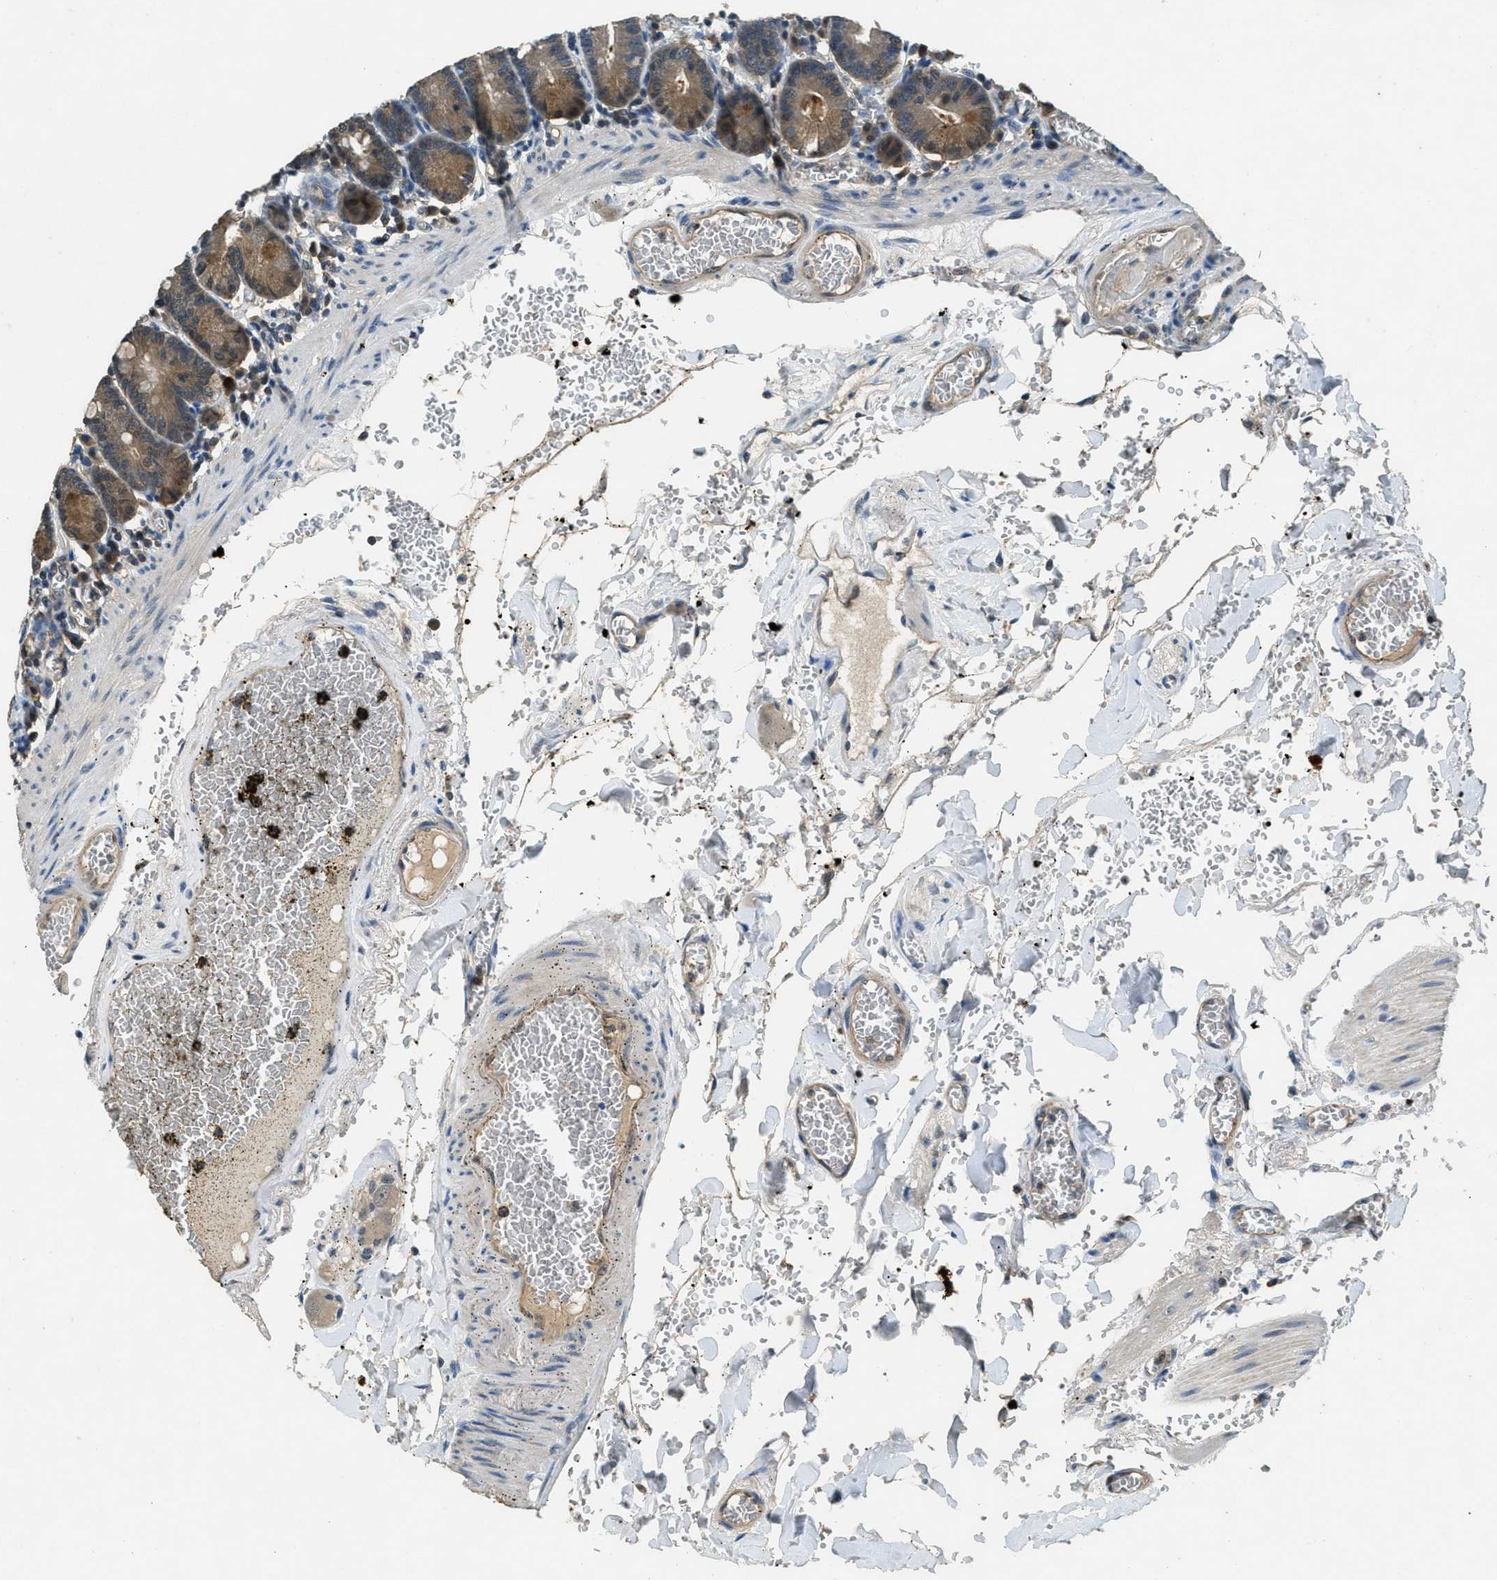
{"staining": {"intensity": "moderate", "quantity": ">75%", "location": "cytoplasmic/membranous"}, "tissue": "small intestine", "cell_type": "Glandular cells", "image_type": "normal", "snomed": [{"axis": "morphology", "description": "Normal tissue, NOS"}, {"axis": "topography", "description": "Small intestine"}], "caption": "Normal small intestine reveals moderate cytoplasmic/membranous staining in approximately >75% of glandular cells (IHC, brightfield microscopy, high magnification)..", "gene": "DUSP6", "patient": {"sex": "male", "age": 71}}